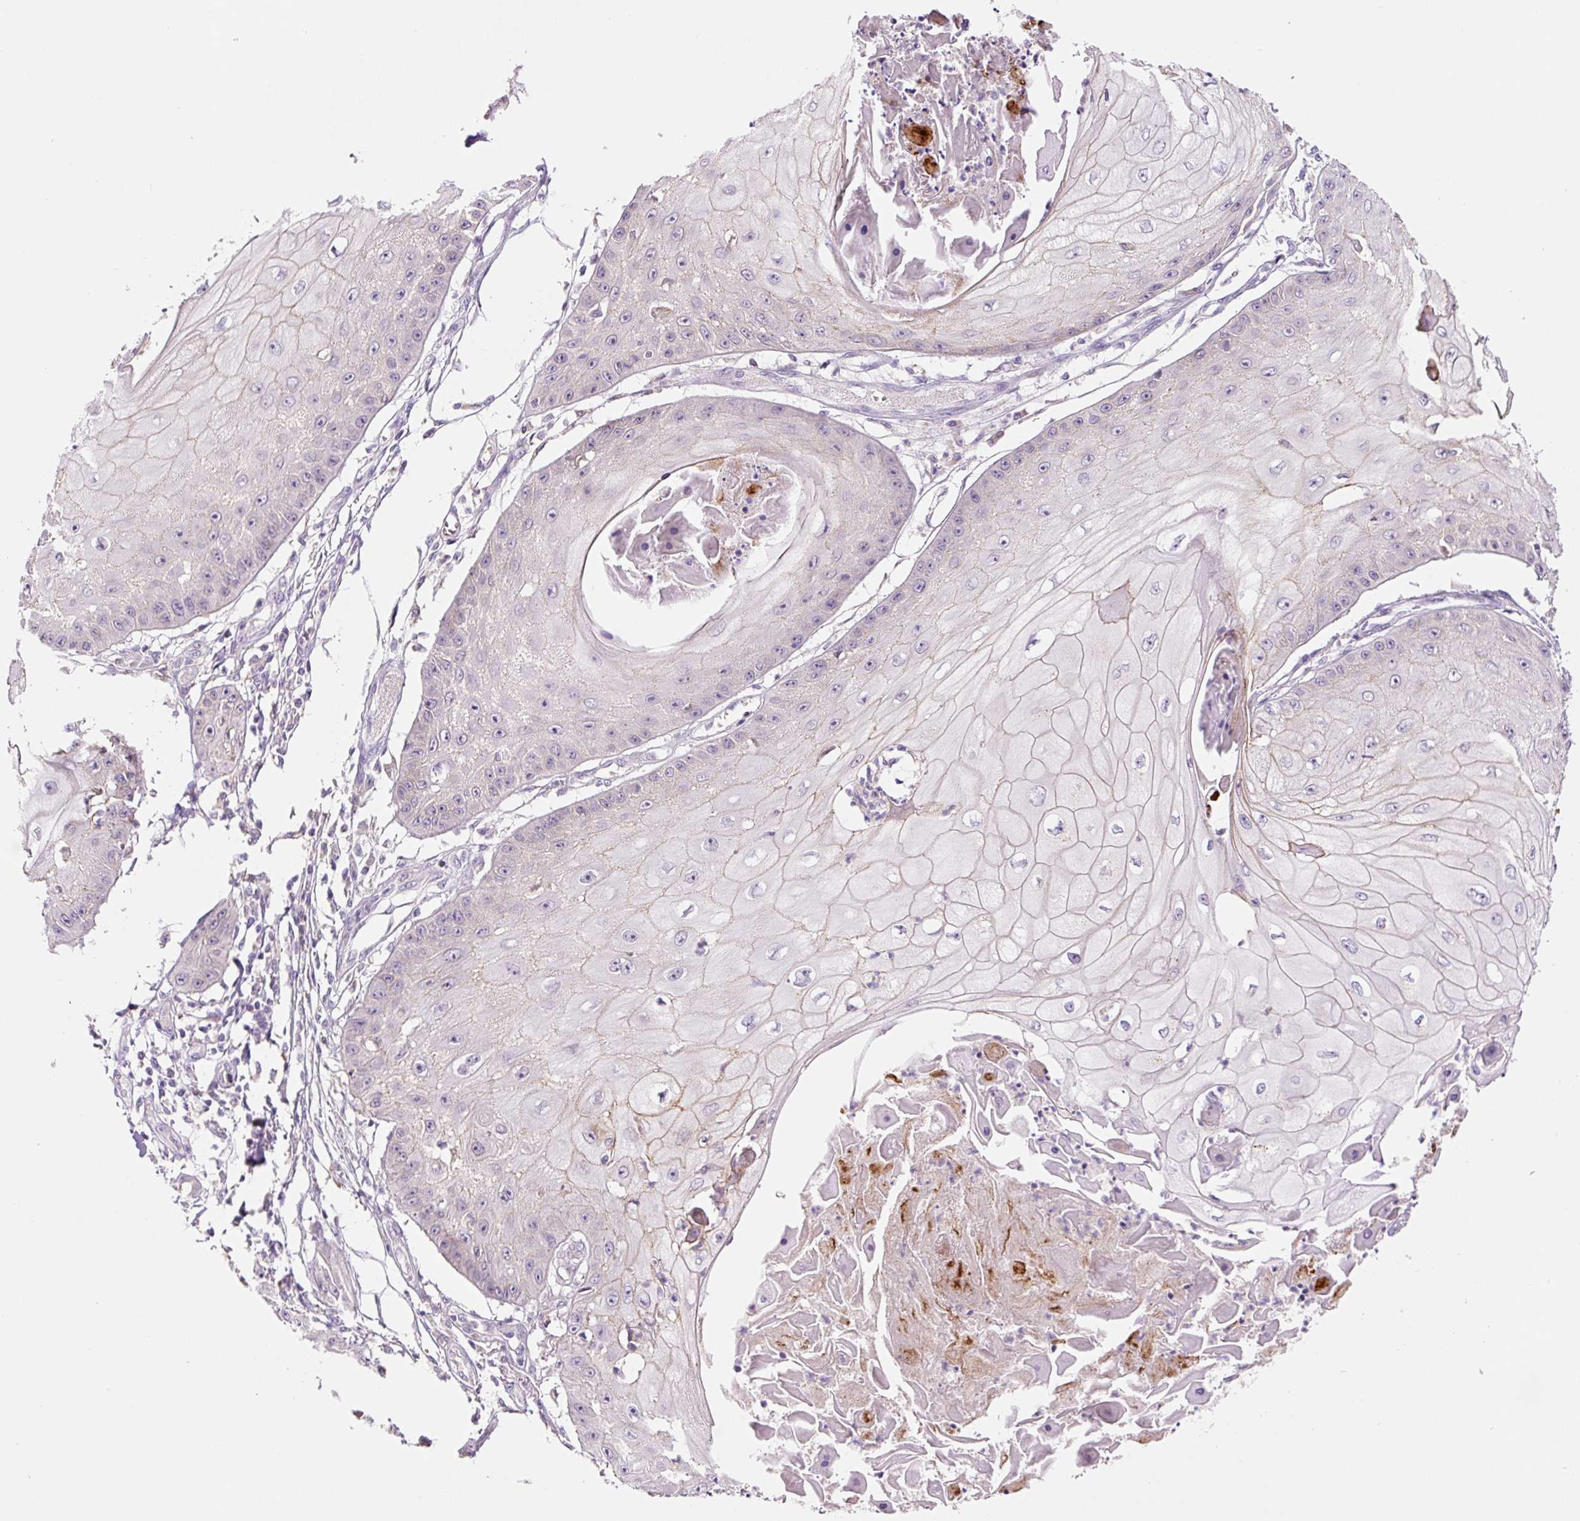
{"staining": {"intensity": "negative", "quantity": "none", "location": "none"}, "tissue": "skin cancer", "cell_type": "Tumor cells", "image_type": "cancer", "snomed": [{"axis": "morphology", "description": "Squamous cell carcinoma, NOS"}, {"axis": "topography", "description": "Skin"}], "caption": "An IHC histopathology image of skin cancer (squamous cell carcinoma) is shown. There is no staining in tumor cells of skin cancer (squamous cell carcinoma).", "gene": "PCK2", "patient": {"sex": "male", "age": 70}}